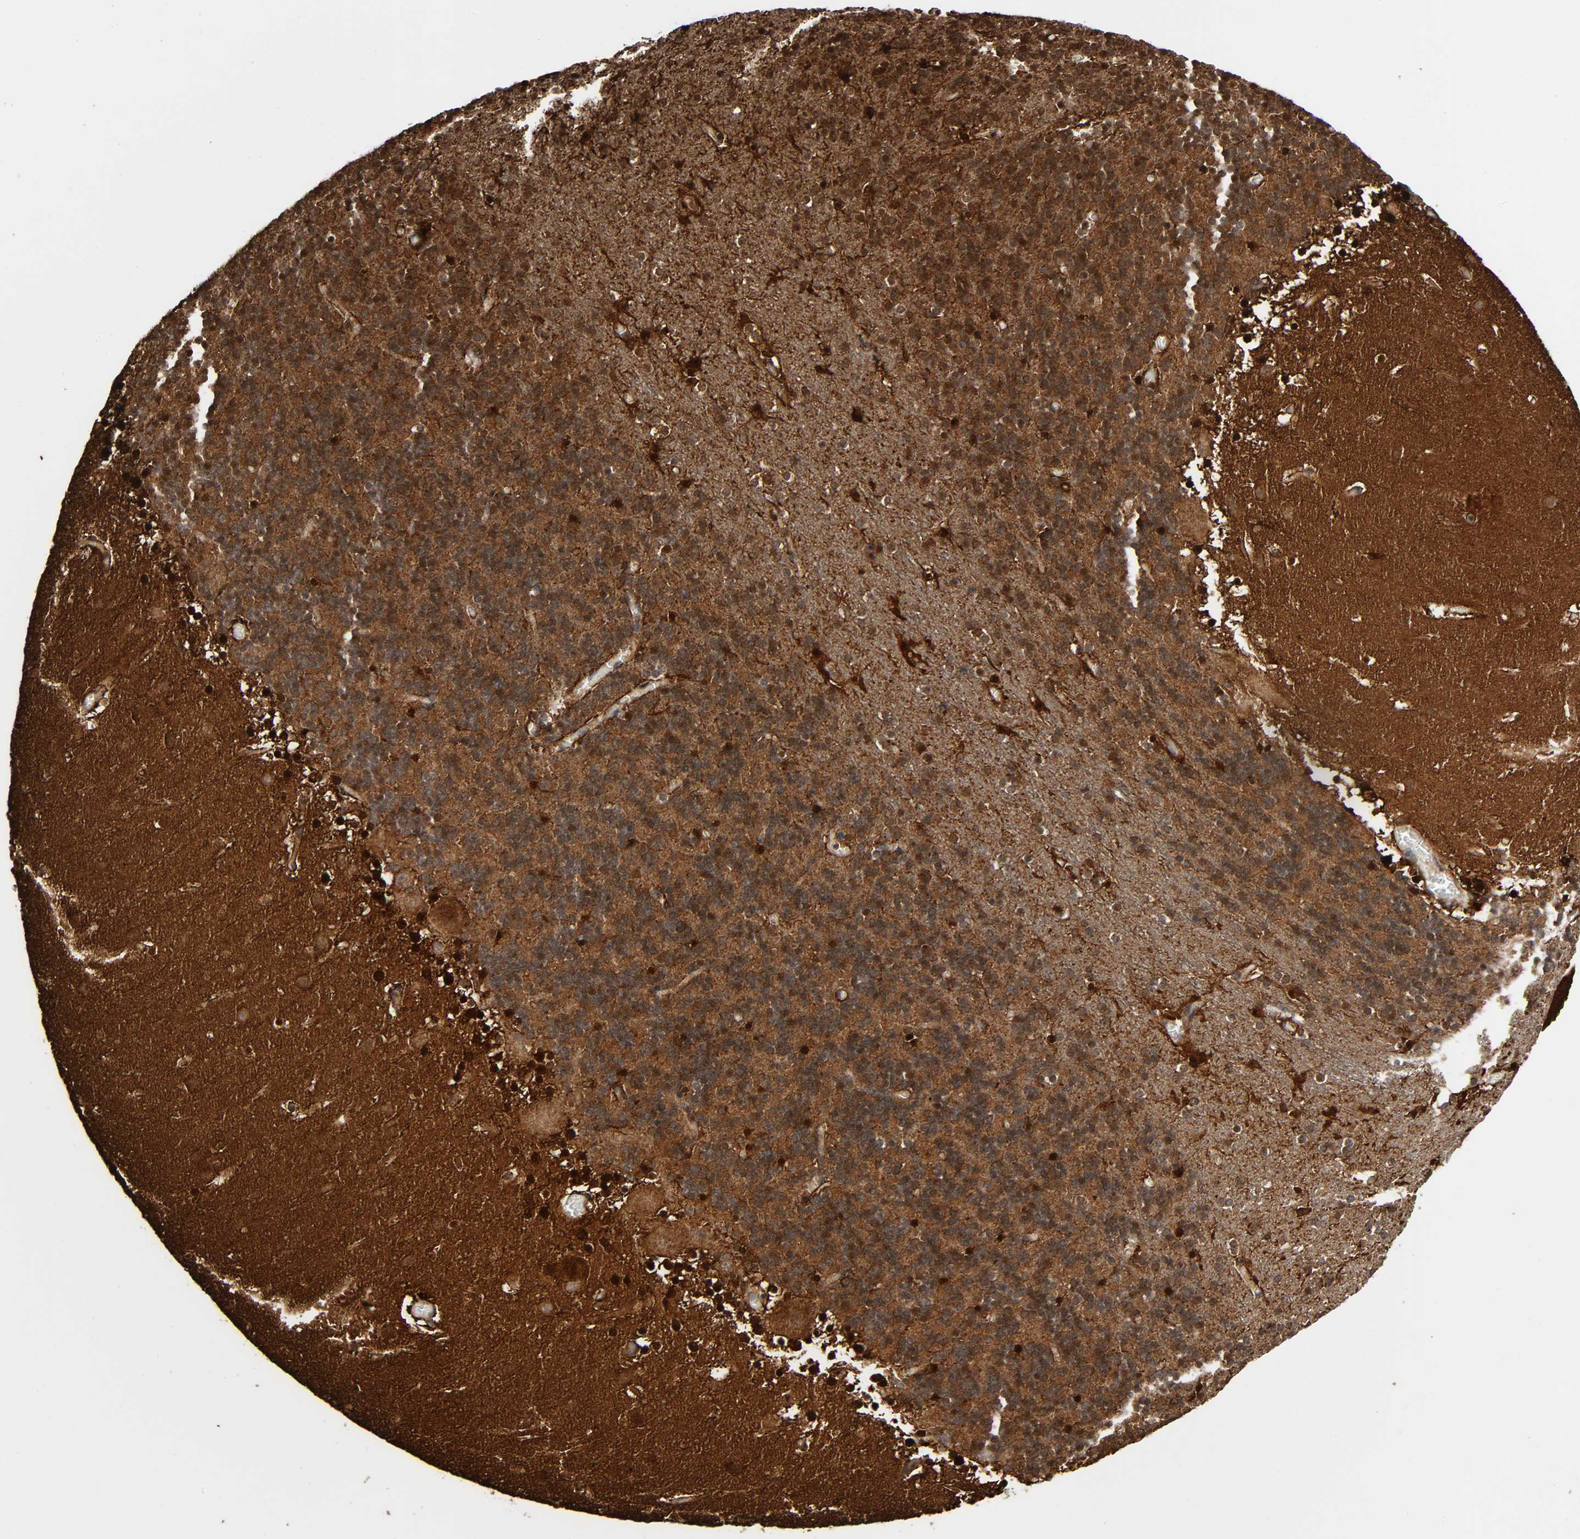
{"staining": {"intensity": "strong", "quantity": "<25%", "location": "nuclear"}, "tissue": "cerebellum", "cell_type": "Cells in granular layer", "image_type": "normal", "snomed": [{"axis": "morphology", "description": "Normal tissue, NOS"}, {"axis": "topography", "description": "Cerebellum"}], "caption": "Protein analysis of benign cerebellum reveals strong nuclear expression in about <25% of cells in granular layer.", "gene": "MAPK1", "patient": {"sex": "male", "age": 45}}